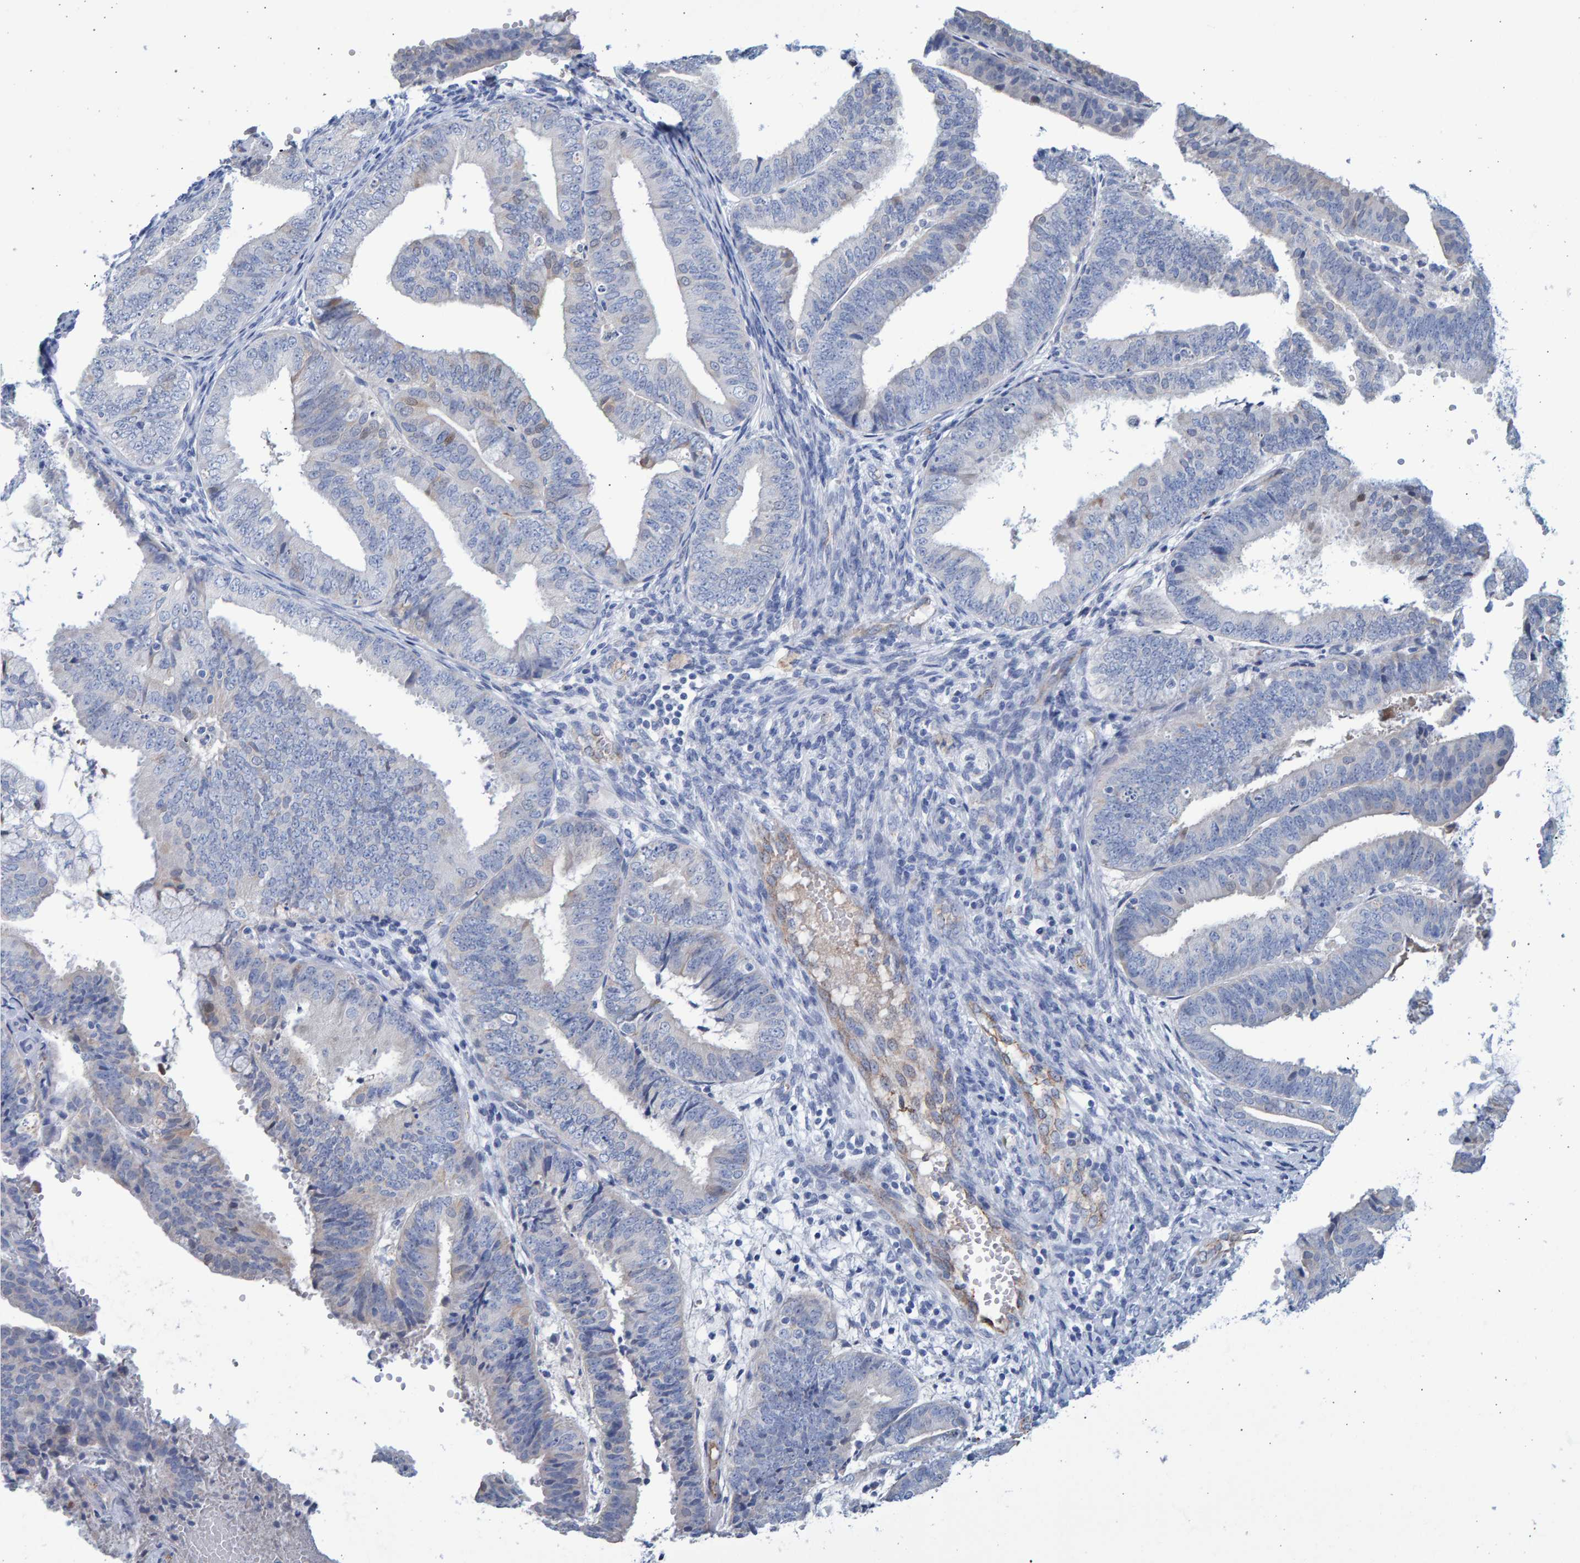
{"staining": {"intensity": "negative", "quantity": "none", "location": "none"}, "tissue": "endometrial cancer", "cell_type": "Tumor cells", "image_type": "cancer", "snomed": [{"axis": "morphology", "description": "Adenocarcinoma, NOS"}, {"axis": "topography", "description": "Endometrium"}], "caption": "This is a image of immunohistochemistry (IHC) staining of endometrial cancer, which shows no positivity in tumor cells. Brightfield microscopy of IHC stained with DAB (brown) and hematoxylin (blue), captured at high magnification.", "gene": "SLC34A3", "patient": {"sex": "female", "age": 63}}